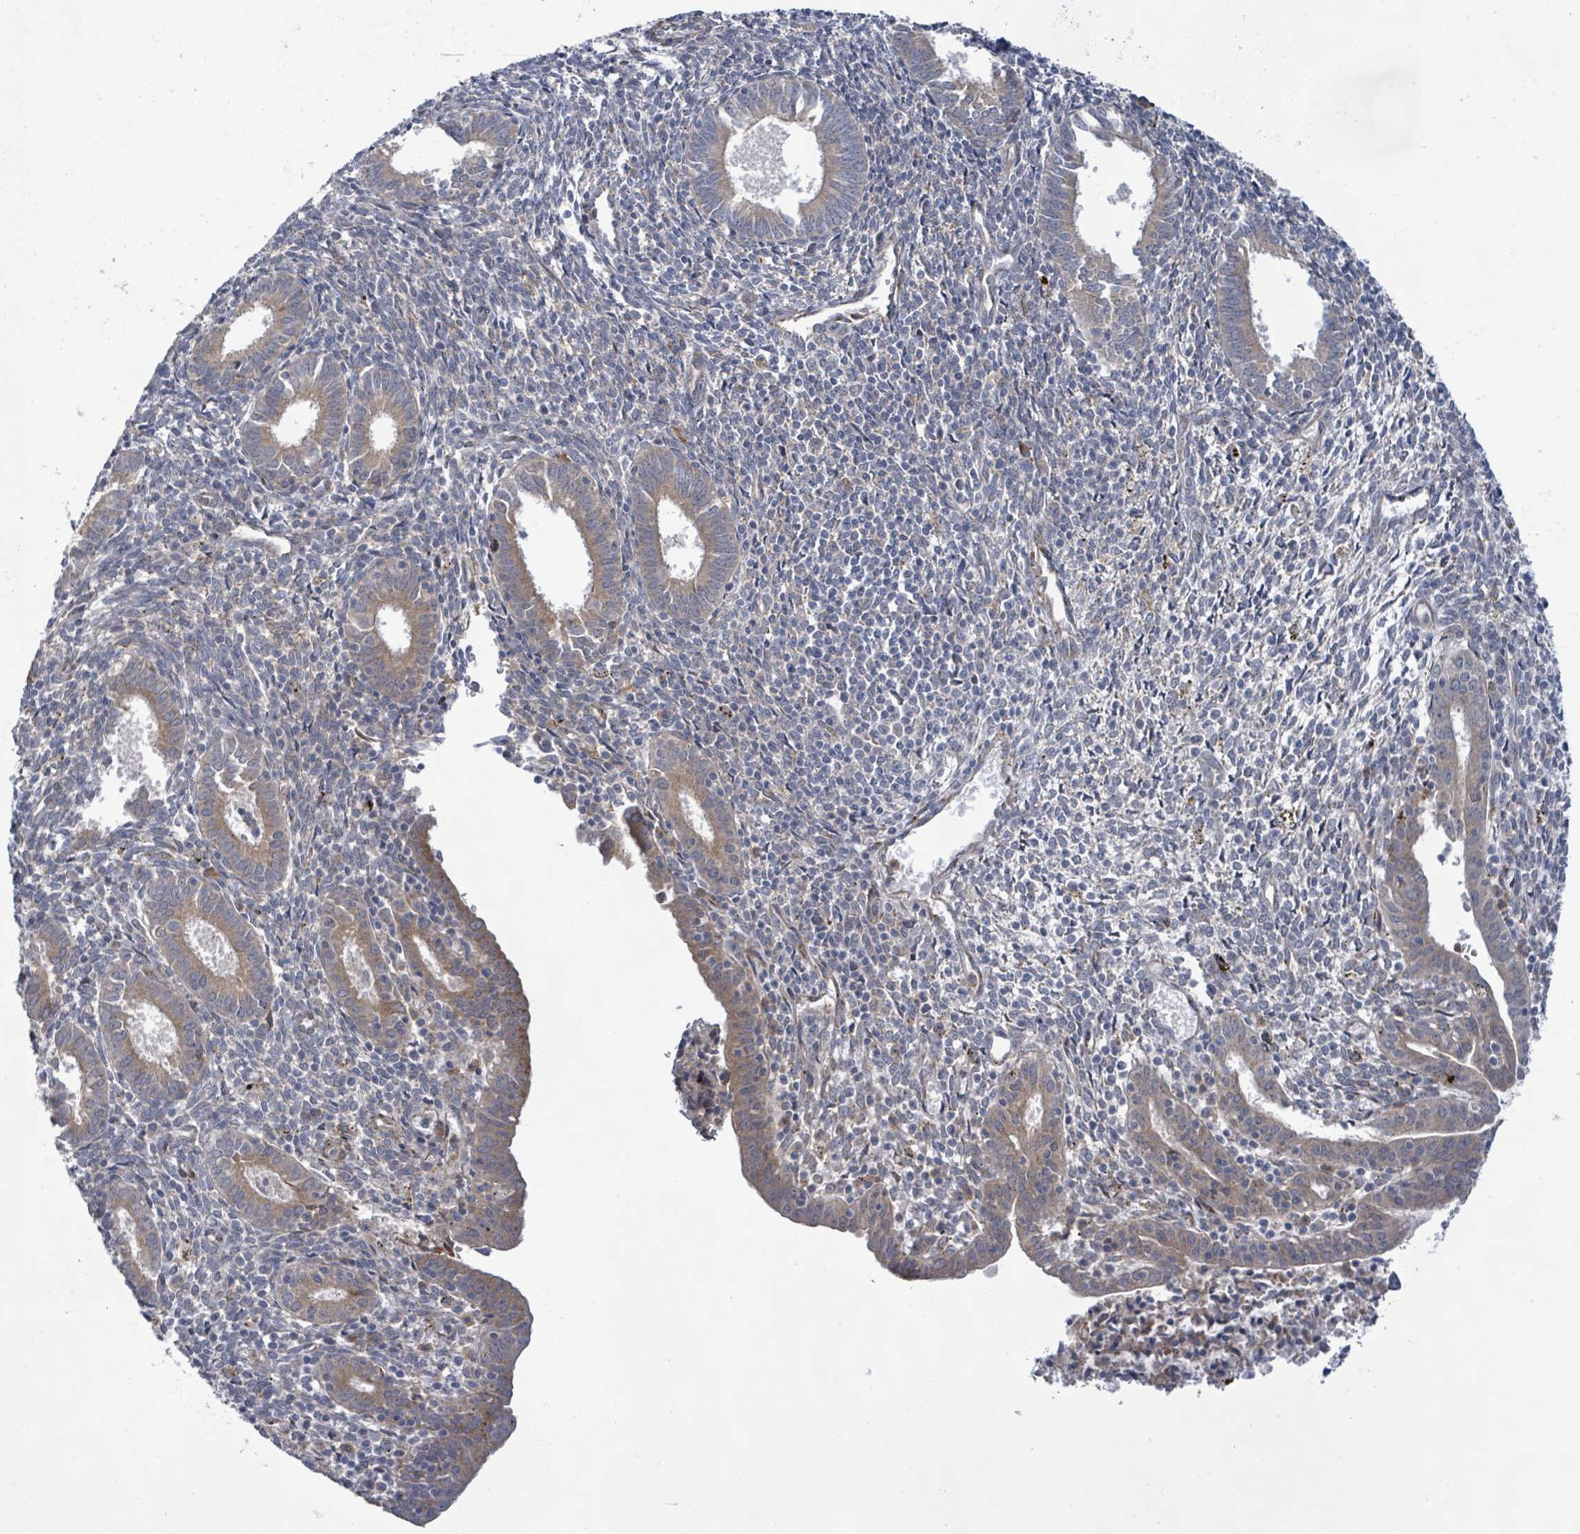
{"staining": {"intensity": "negative", "quantity": "none", "location": "none"}, "tissue": "endometrium", "cell_type": "Cells in endometrial stroma", "image_type": "normal", "snomed": [{"axis": "morphology", "description": "Normal tissue, NOS"}, {"axis": "topography", "description": "Endometrium"}], "caption": "Protein analysis of normal endometrium demonstrates no significant positivity in cells in endometrial stroma.", "gene": "SLIT3", "patient": {"sex": "female", "age": 41}}